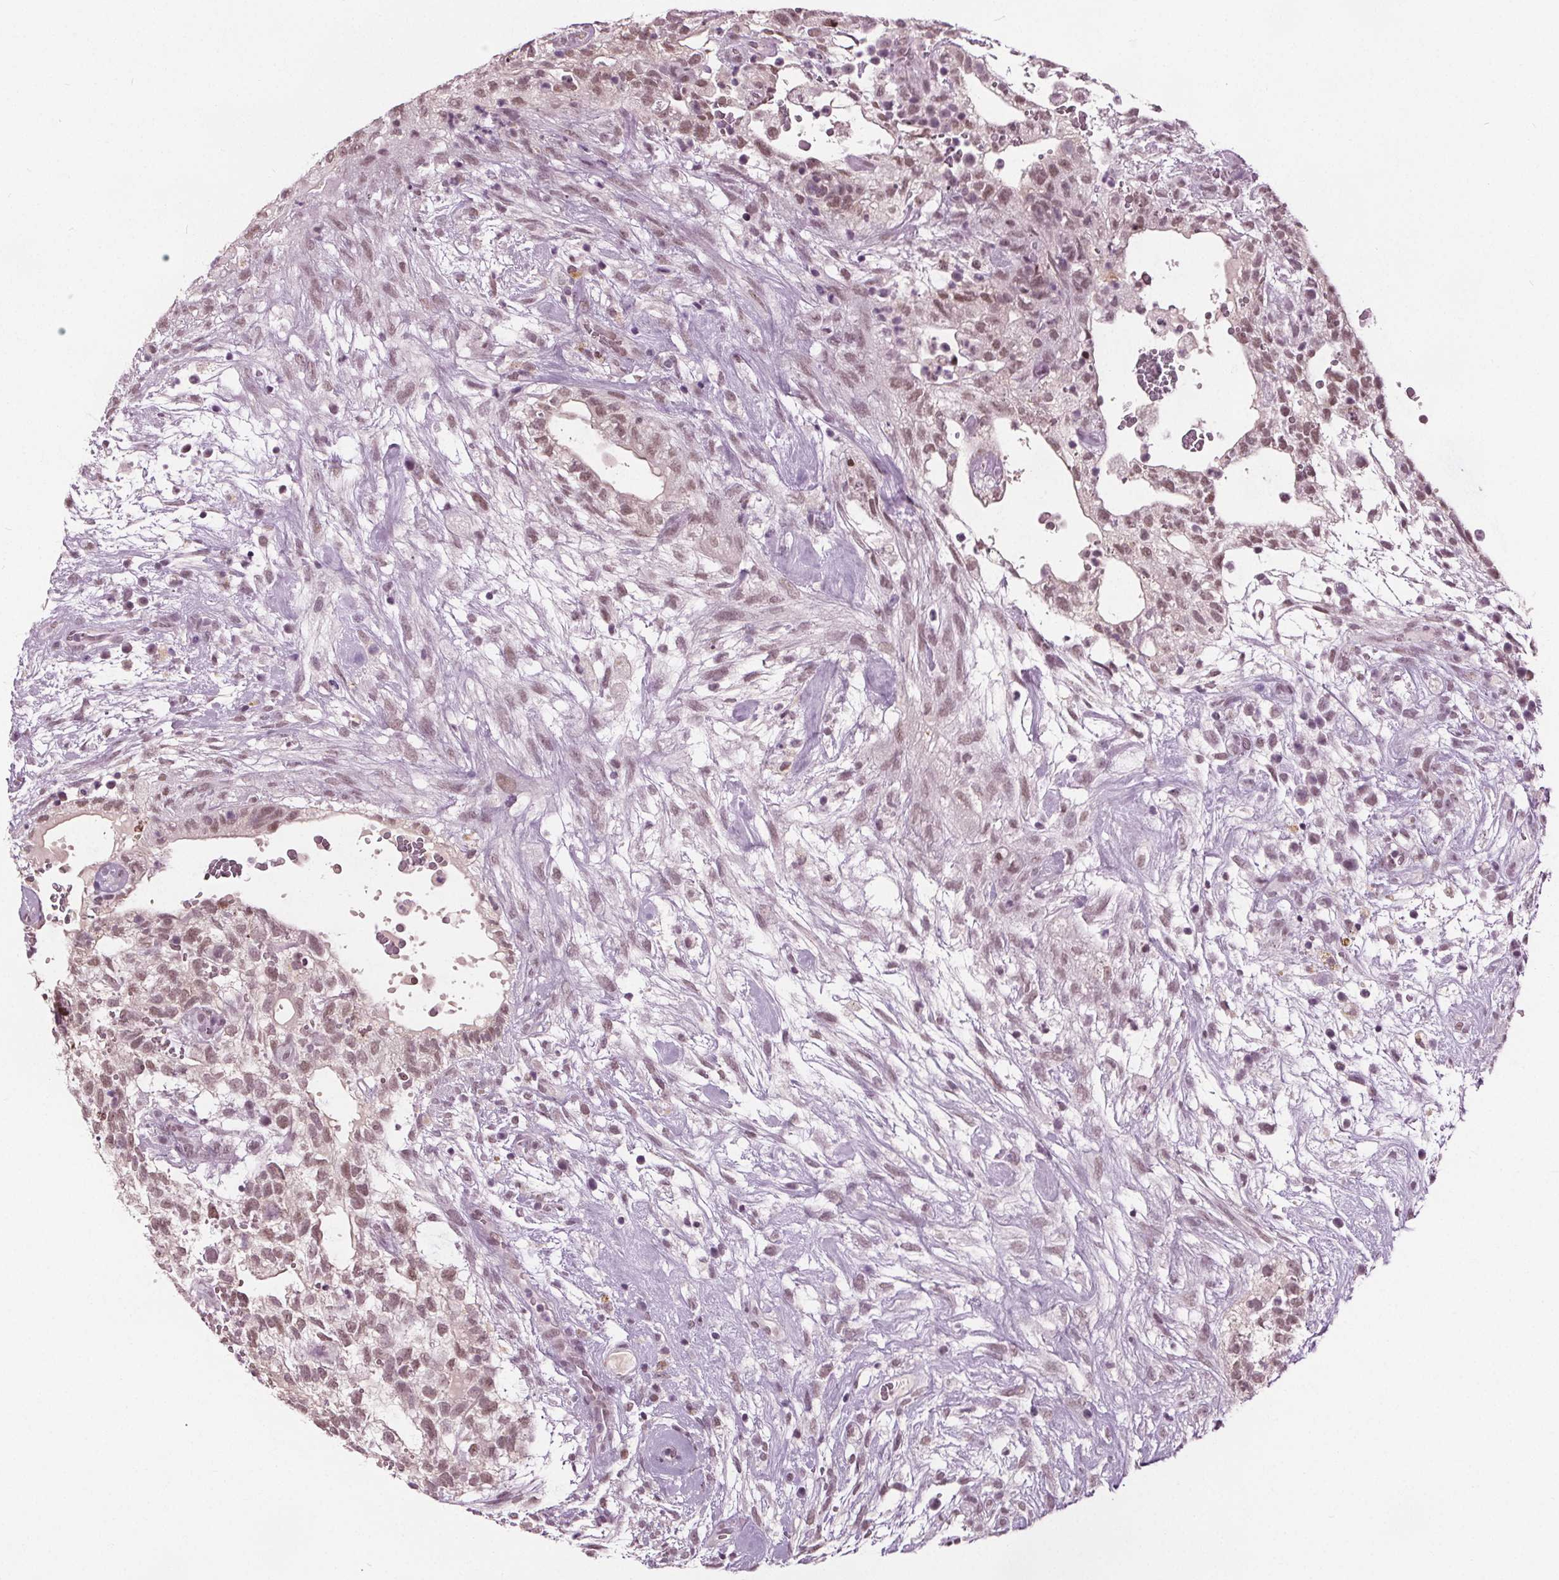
{"staining": {"intensity": "weak", "quantity": ">75%", "location": "nuclear"}, "tissue": "testis cancer", "cell_type": "Tumor cells", "image_type": "cancer", "snomed": [{"axis": "morphology", "description": "Normal tissue, NOS"}, {"axis": "morphology", "description": "Carcinoma, Embryonal, NOS"}, {"axis": "topography", "description": "Testis"}], "caption": "Immunohistochemical staining of human embryonal carcinoma (testis) reveals weak nuclear protein staining in approximately >75% of tumor cells.", "gene": "IWS1", "patient": {"sex": "male", "age": 32}}